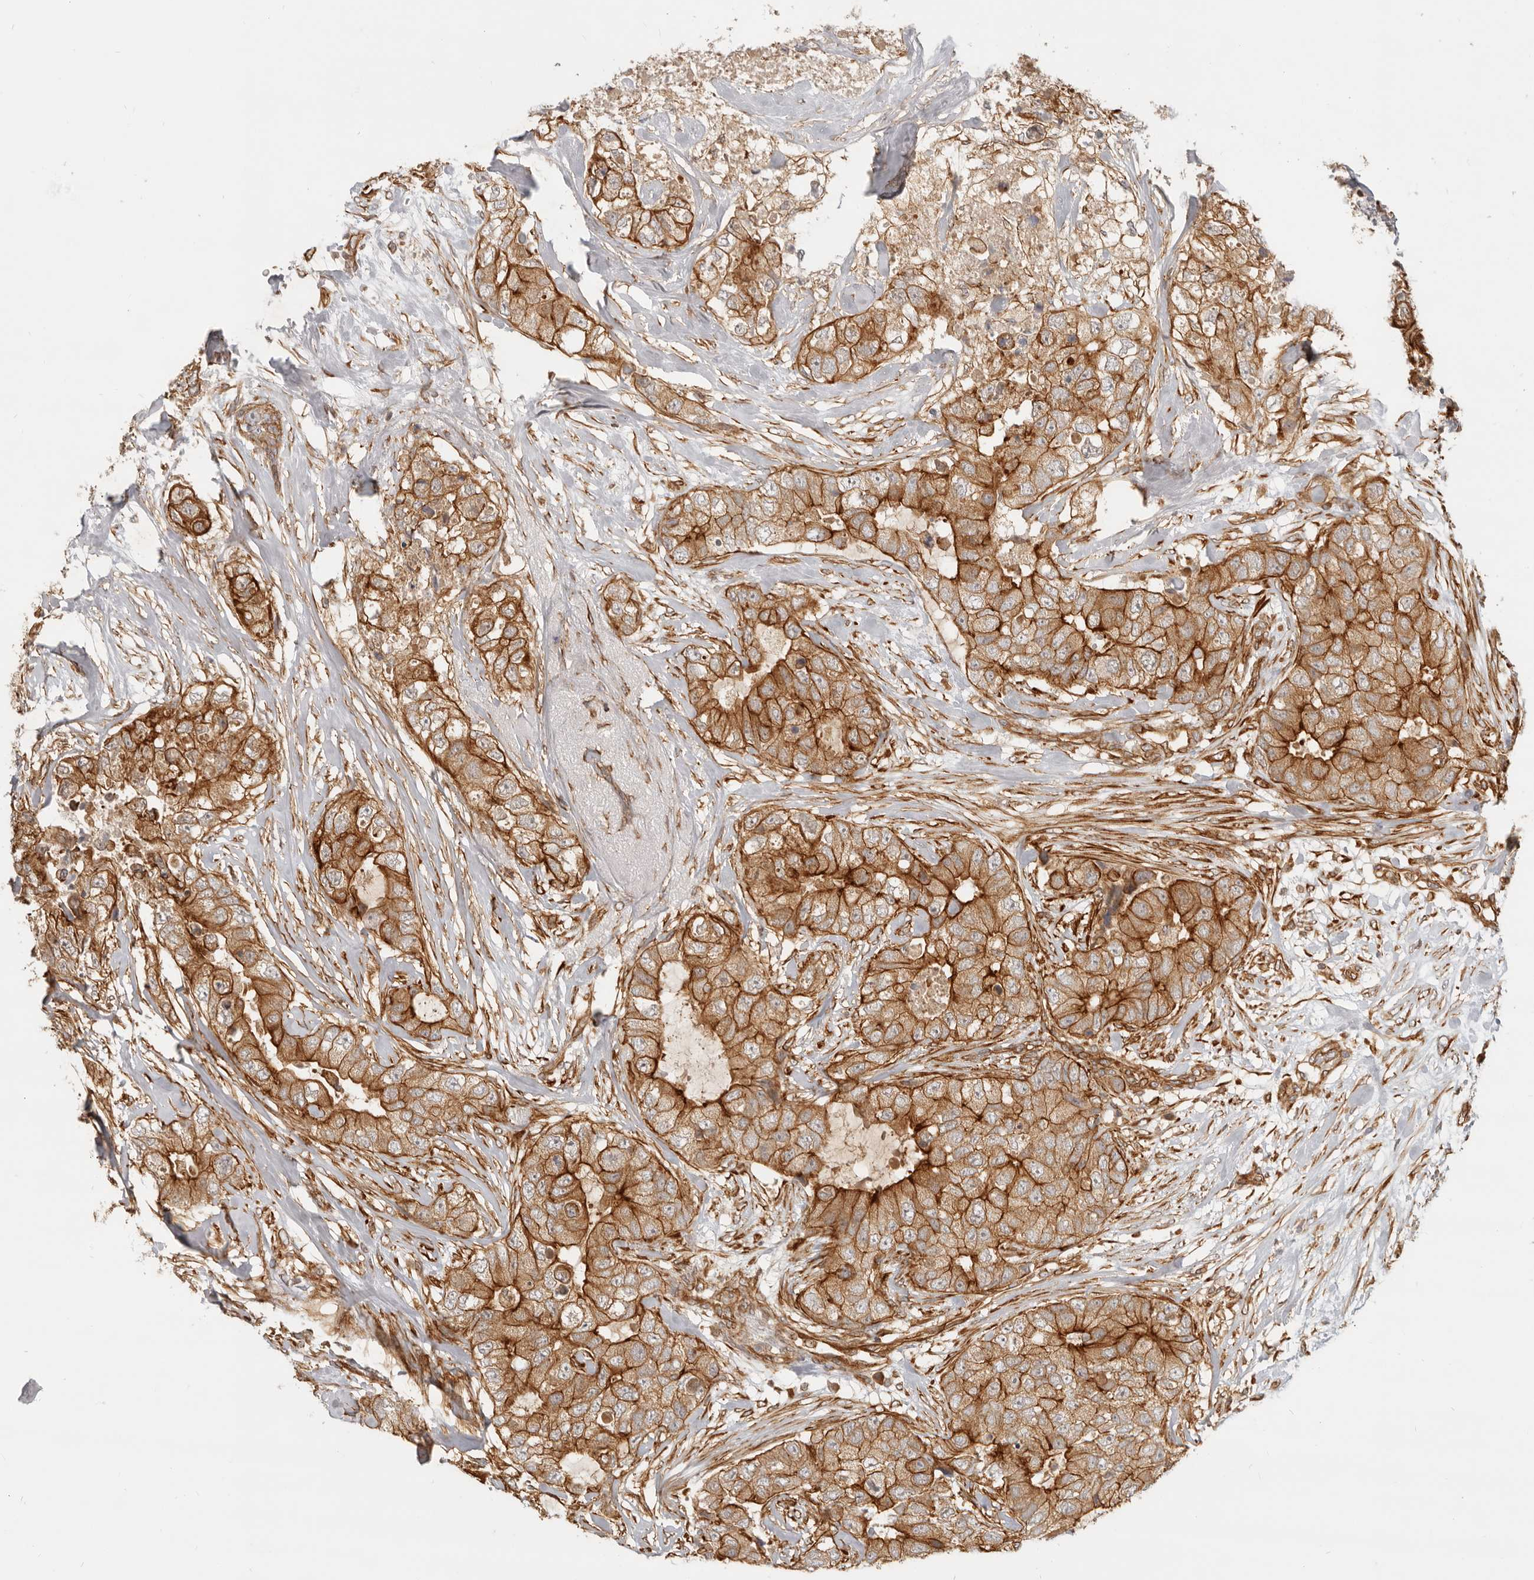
{"staining": {"intensity": "moderate", "quantity": ">75%", "location": "cytoplasmic/membranous"}, "tissue": "breast cancer", "cell_type": "Tumor cells", "image_type": "cancer", "snomed": [{"axis": "morphology", "description": "Duct carcinoma"}, {"axis": "topography", "description": "Breast"}], "caption": "A brown stain highlights moderate cytoplasmic/membranous positivity of a protein in intraductal carcinoma (breast) tumor cells. The protein of interest is stained brown, and the nuclei are stained in blue (DAB IHC with brightfield microscopy, high magnification).", "gene": "UFSP1", "patient": {"sex": "female", "age": 62}}